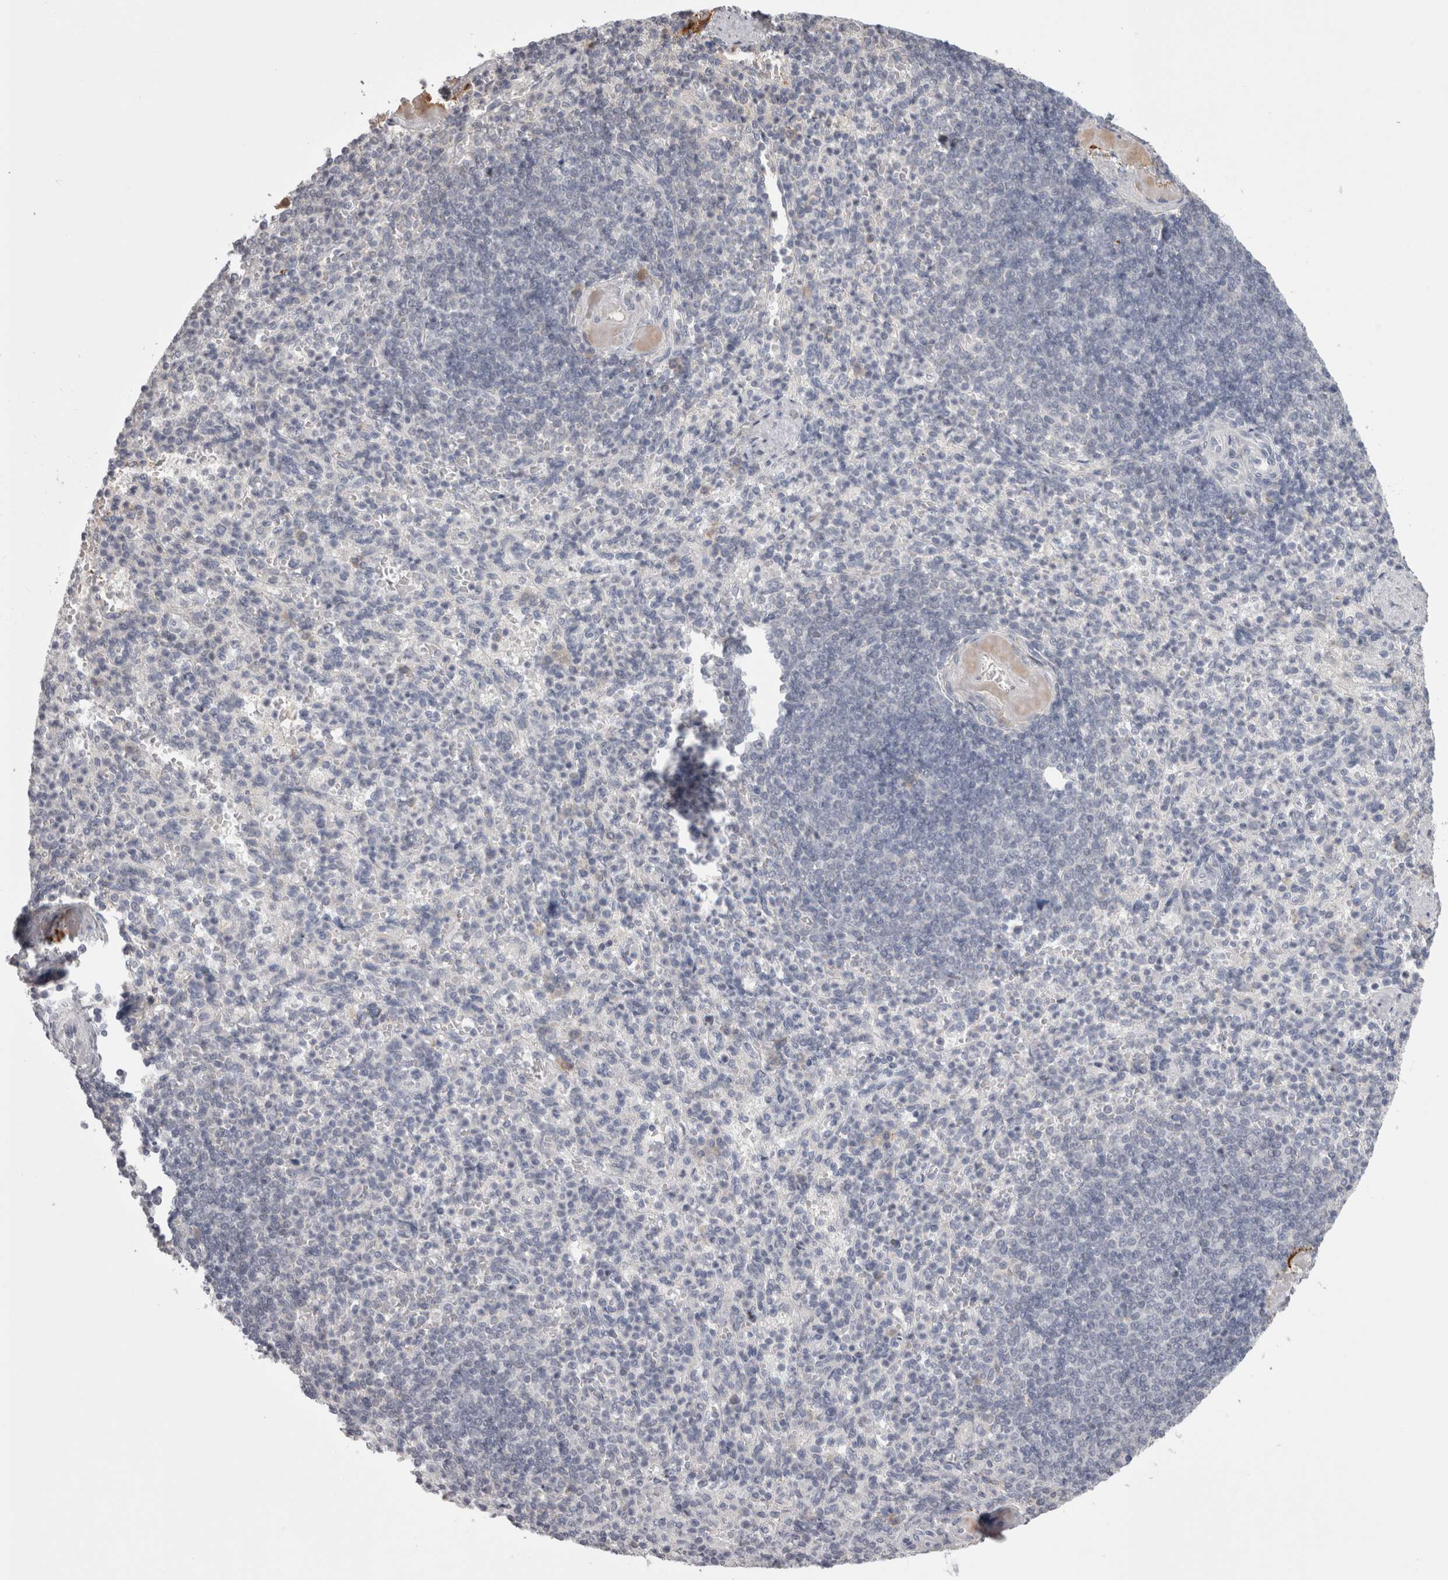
{"staining": {"intensity": "negative", "quantity": "none", "location": "none"}, "tissue": "spleen", "cell_type": "Cells in red pulp", "image_type": "normal", "snomed": [{"axis": "morphology", "description": "Normal tissue, NOS"}, {"axis": "topography", "description": "Spleen"}], "caption": "Immunohistochemistry (IHC) photomicrograph of benign spleen: spleen stained with DAB (3,3'-diaminobenzidine) reveals no significant protein staining in cells in red pulp. (Brightfield microscopy of DAB immunohistochemistry at high magnification).", "gene": "SAA4", "patient": {"sex": "female", "age": 74}}